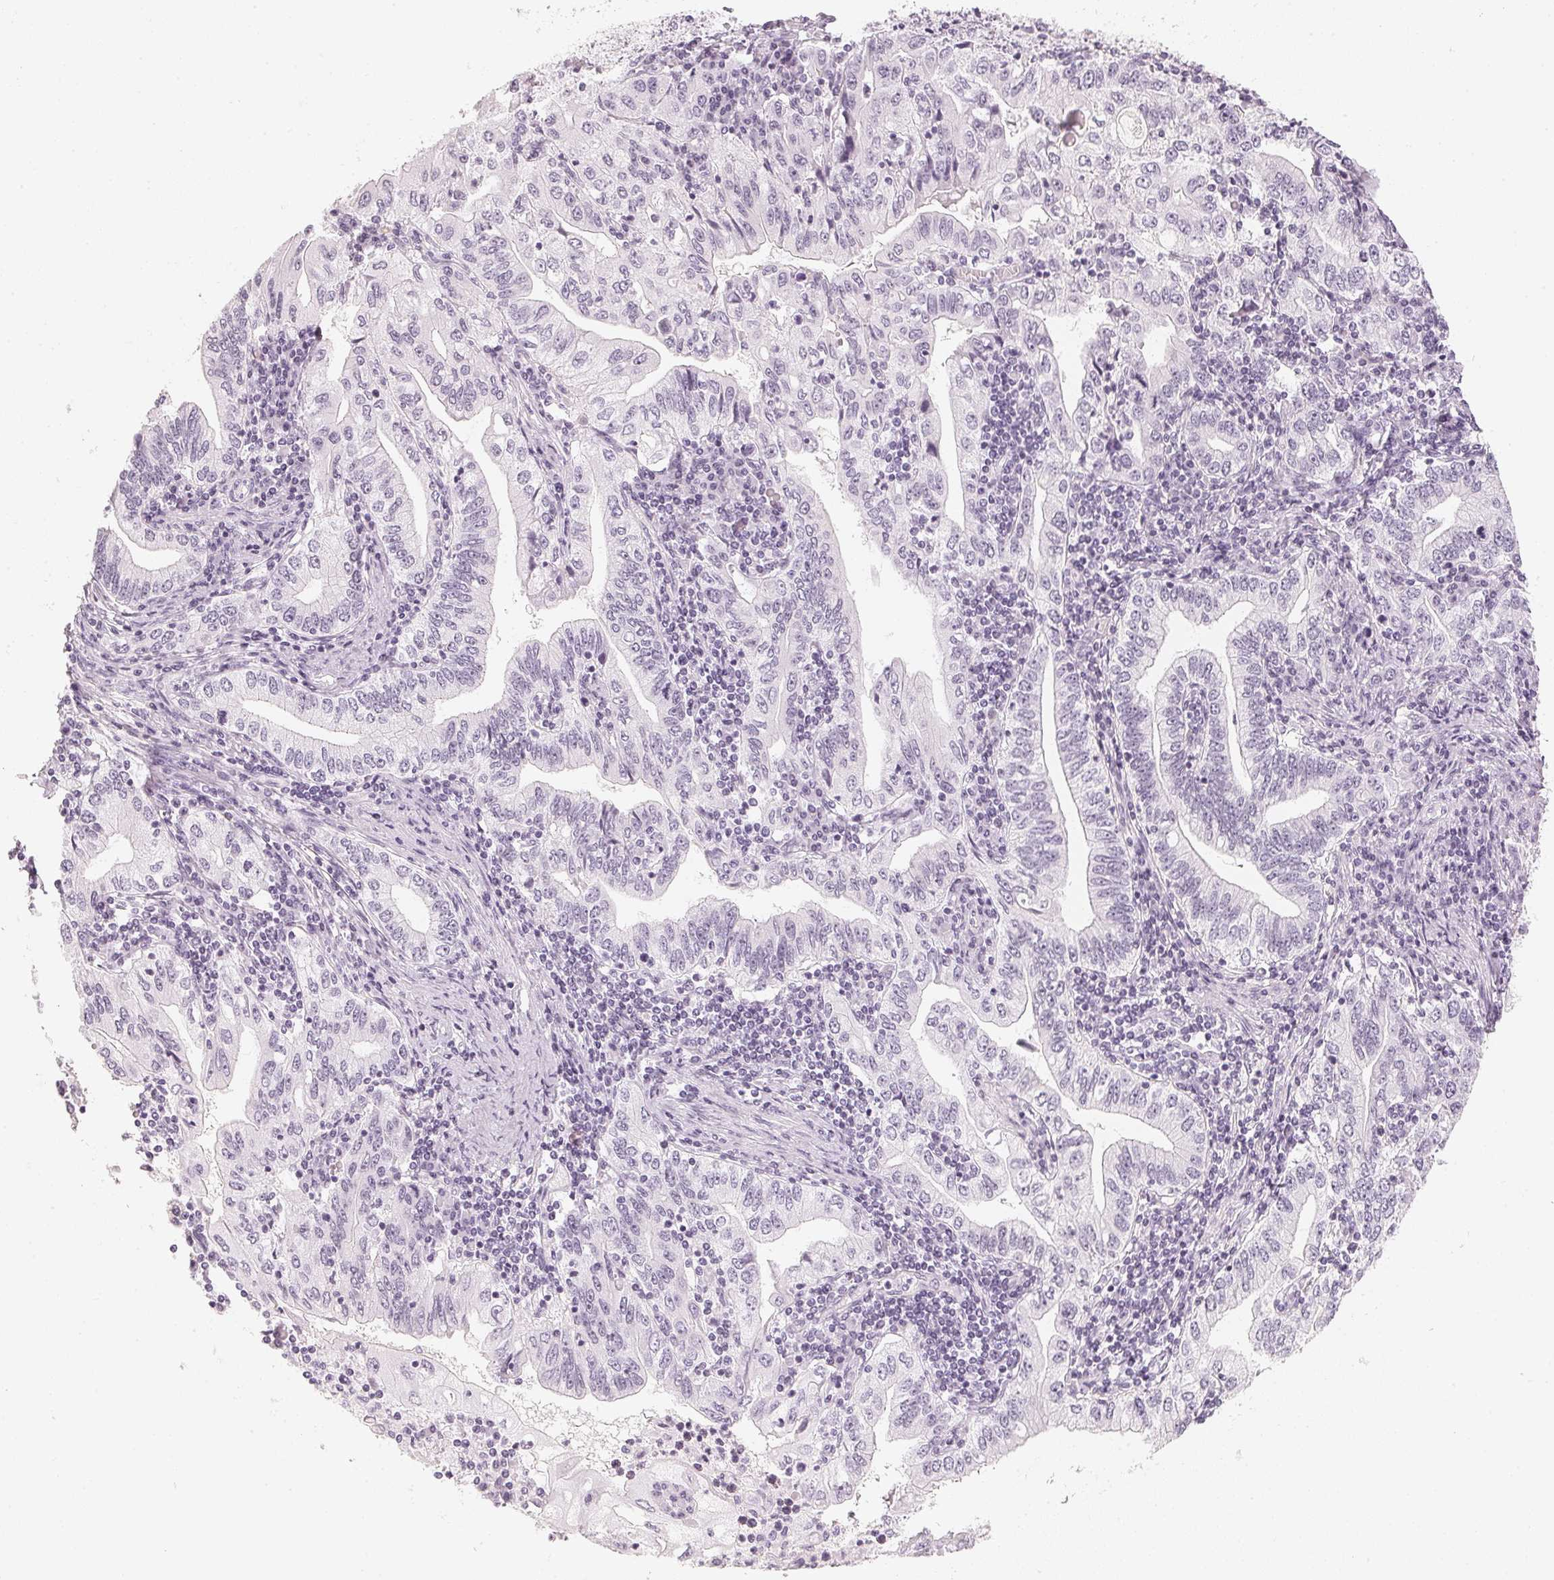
{"staining": {"intensity": "negative", "quantity": "none", "location": "none"}, "tissue": "stomach cancer", "cell_type": "Tumor cells", "image_type": "cancer", "snomed": [{"axis": "morphology", "description": "Adenocarcinoma, NOS"}, {"axis": "topography", "description": "Stomach, lower"}], "caption": "Immunohistochemistry (IHC) of human stomach adenocarcinoma demonstrates no expression in tumor cells.", "gene": "SLC22A8", "patient": {"sex": "female", "age": 72}}